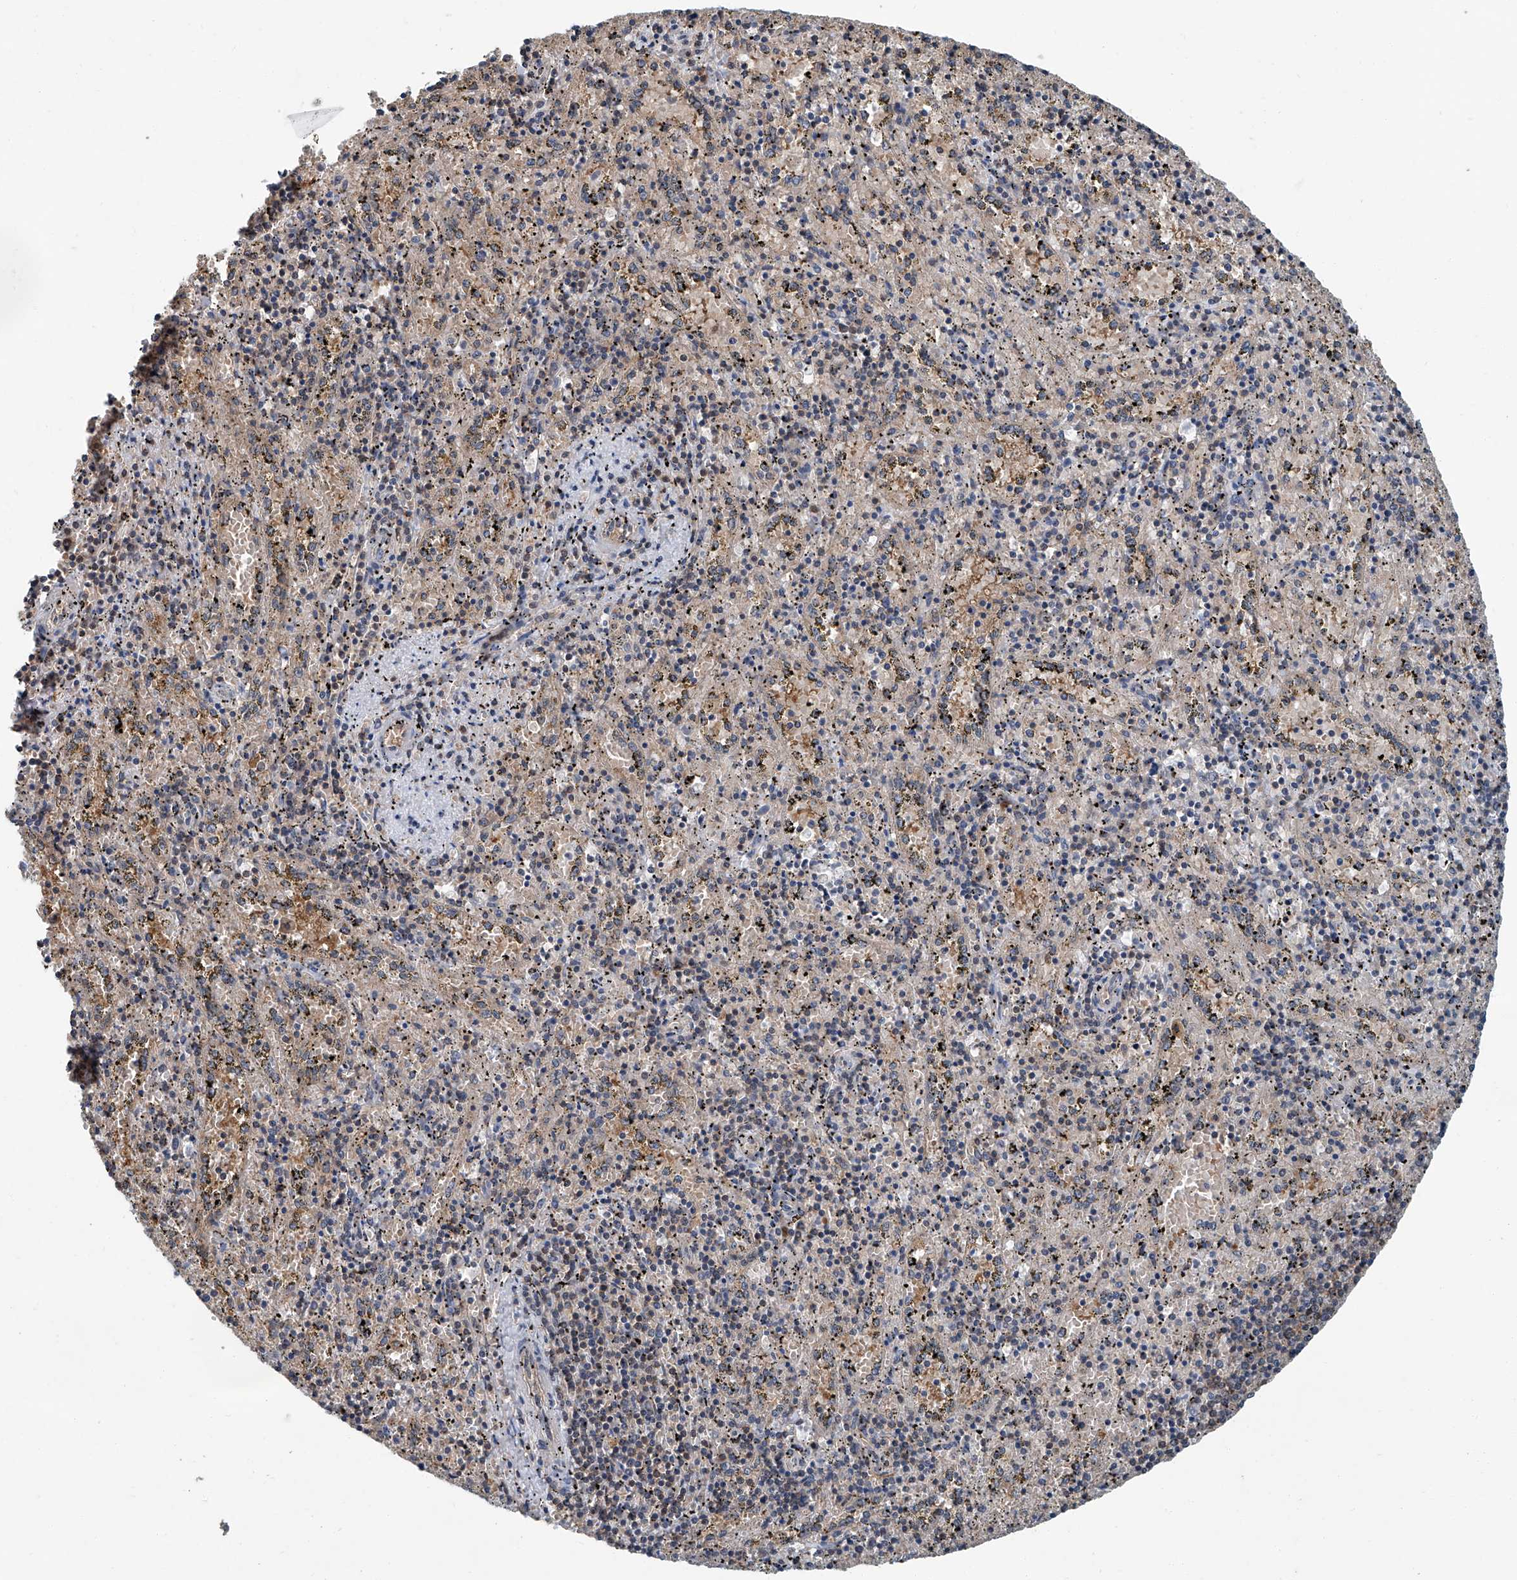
{"staining": {"intensity": "weak", "quantity": "<25%", "location": "cytoplasmic/membranous"}, "tissue": "spleen", "cell_type": "Cells in red pulp", "image_type": "normal", "snomed": [{"axis": "morphology", "description": "Normal tissue, NOS"}, {"axis": "topography", "description": "Spleen"}], "caption": "Micrograph shows no significant protein positivity in cells in red pulp of normal spleen.", "gene": "CLK1", "patient": {"sex": "male", "age": 11}}